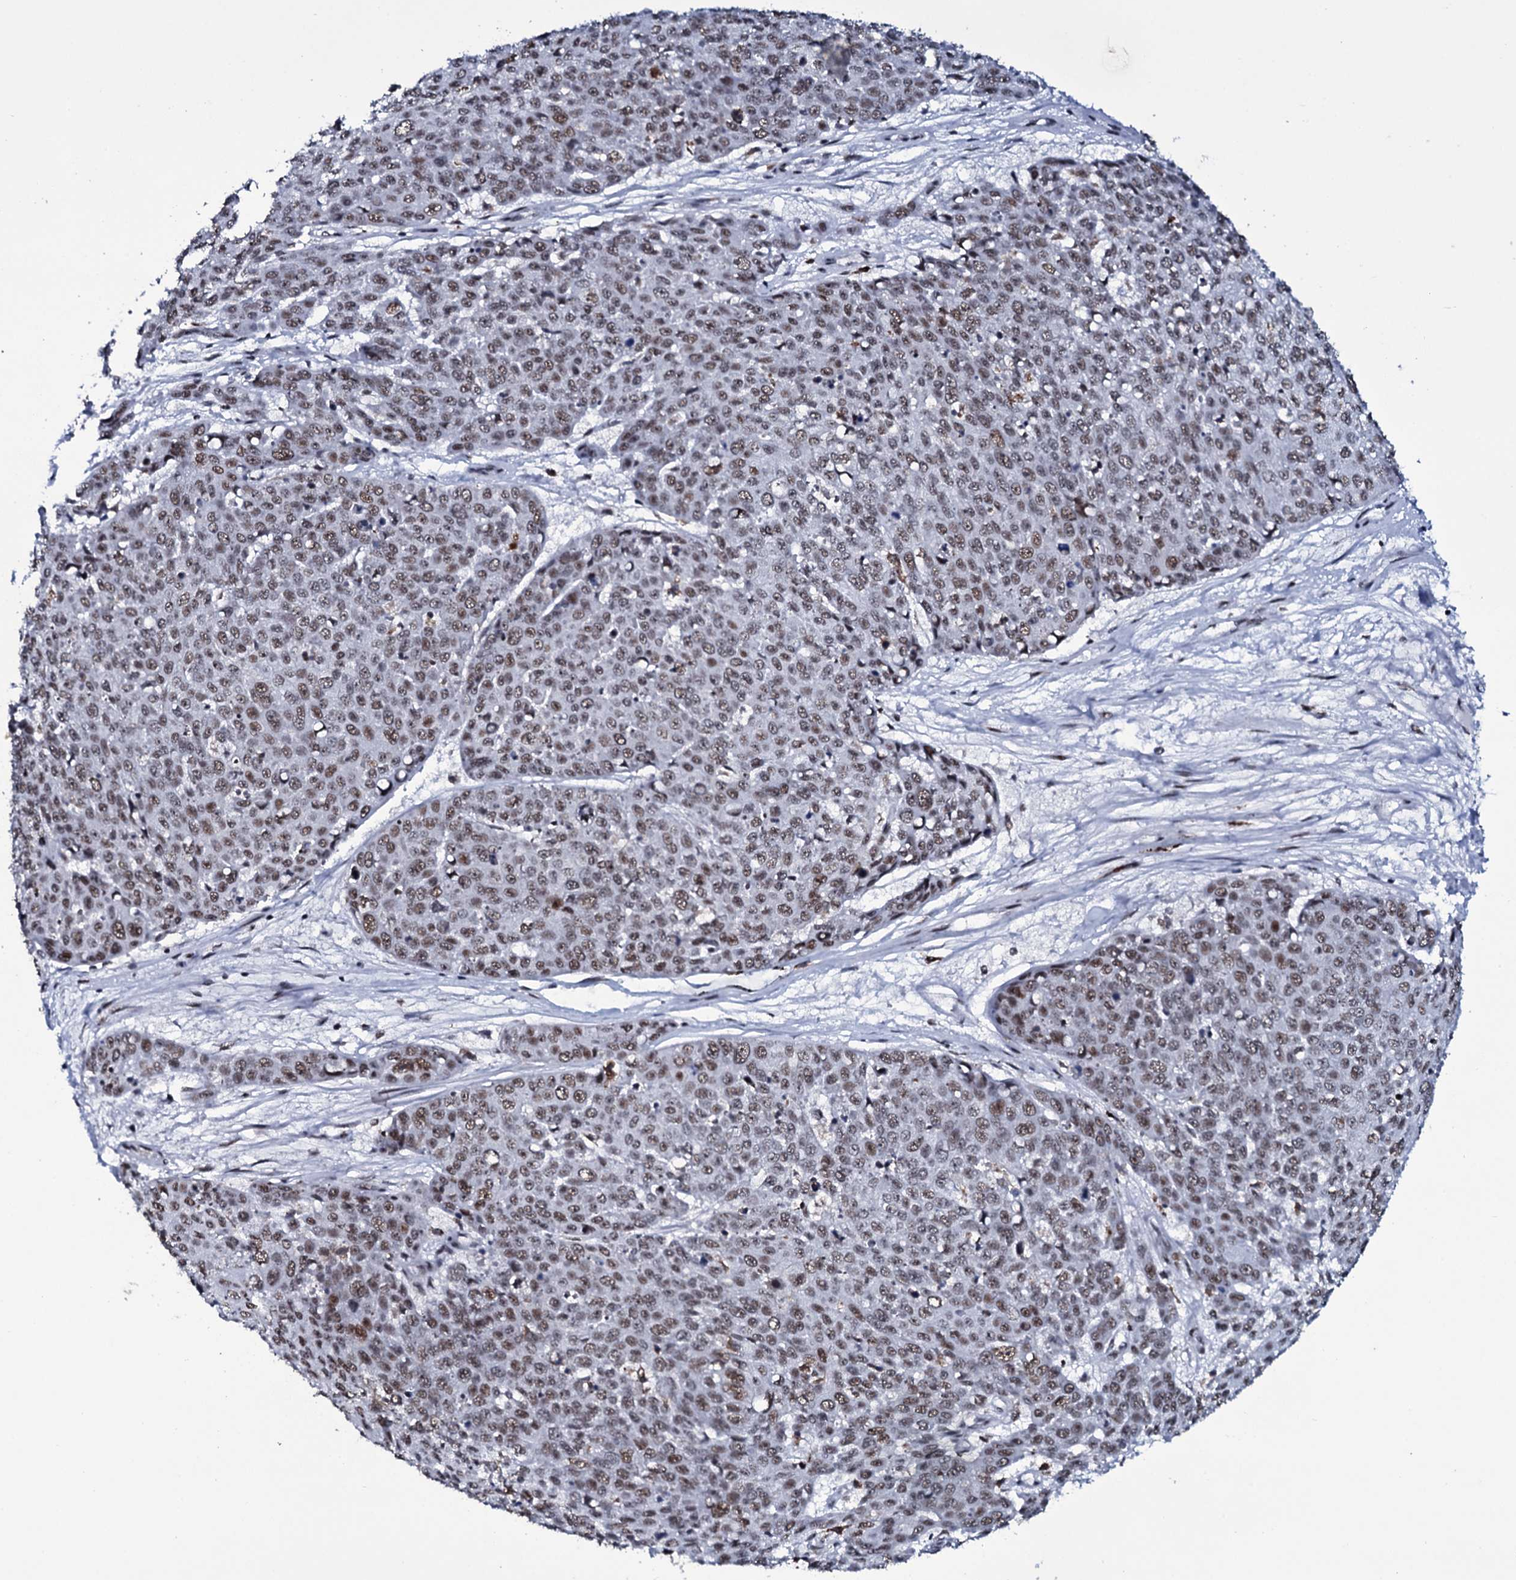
{"staining": {"intensity": "moderate", "quantity": ">75%", "location": "nuclear"}, "tissue": "skin cancer", "cell_type": "Tumor cells", "image_type": "cancer", "snomed": [{"axis": "morphology", "description": "Squamous cell carcinoma, NOS"}, {"axis": "topography", "description": "Skin"}], "caption": "Skin cancer stained for a protein (brown) exhibits moderate nuclear positive positivity in about >75% of tumor cells.", "gene": "ZMIZ2", "patient": {"sex": "male", "age": 71}}